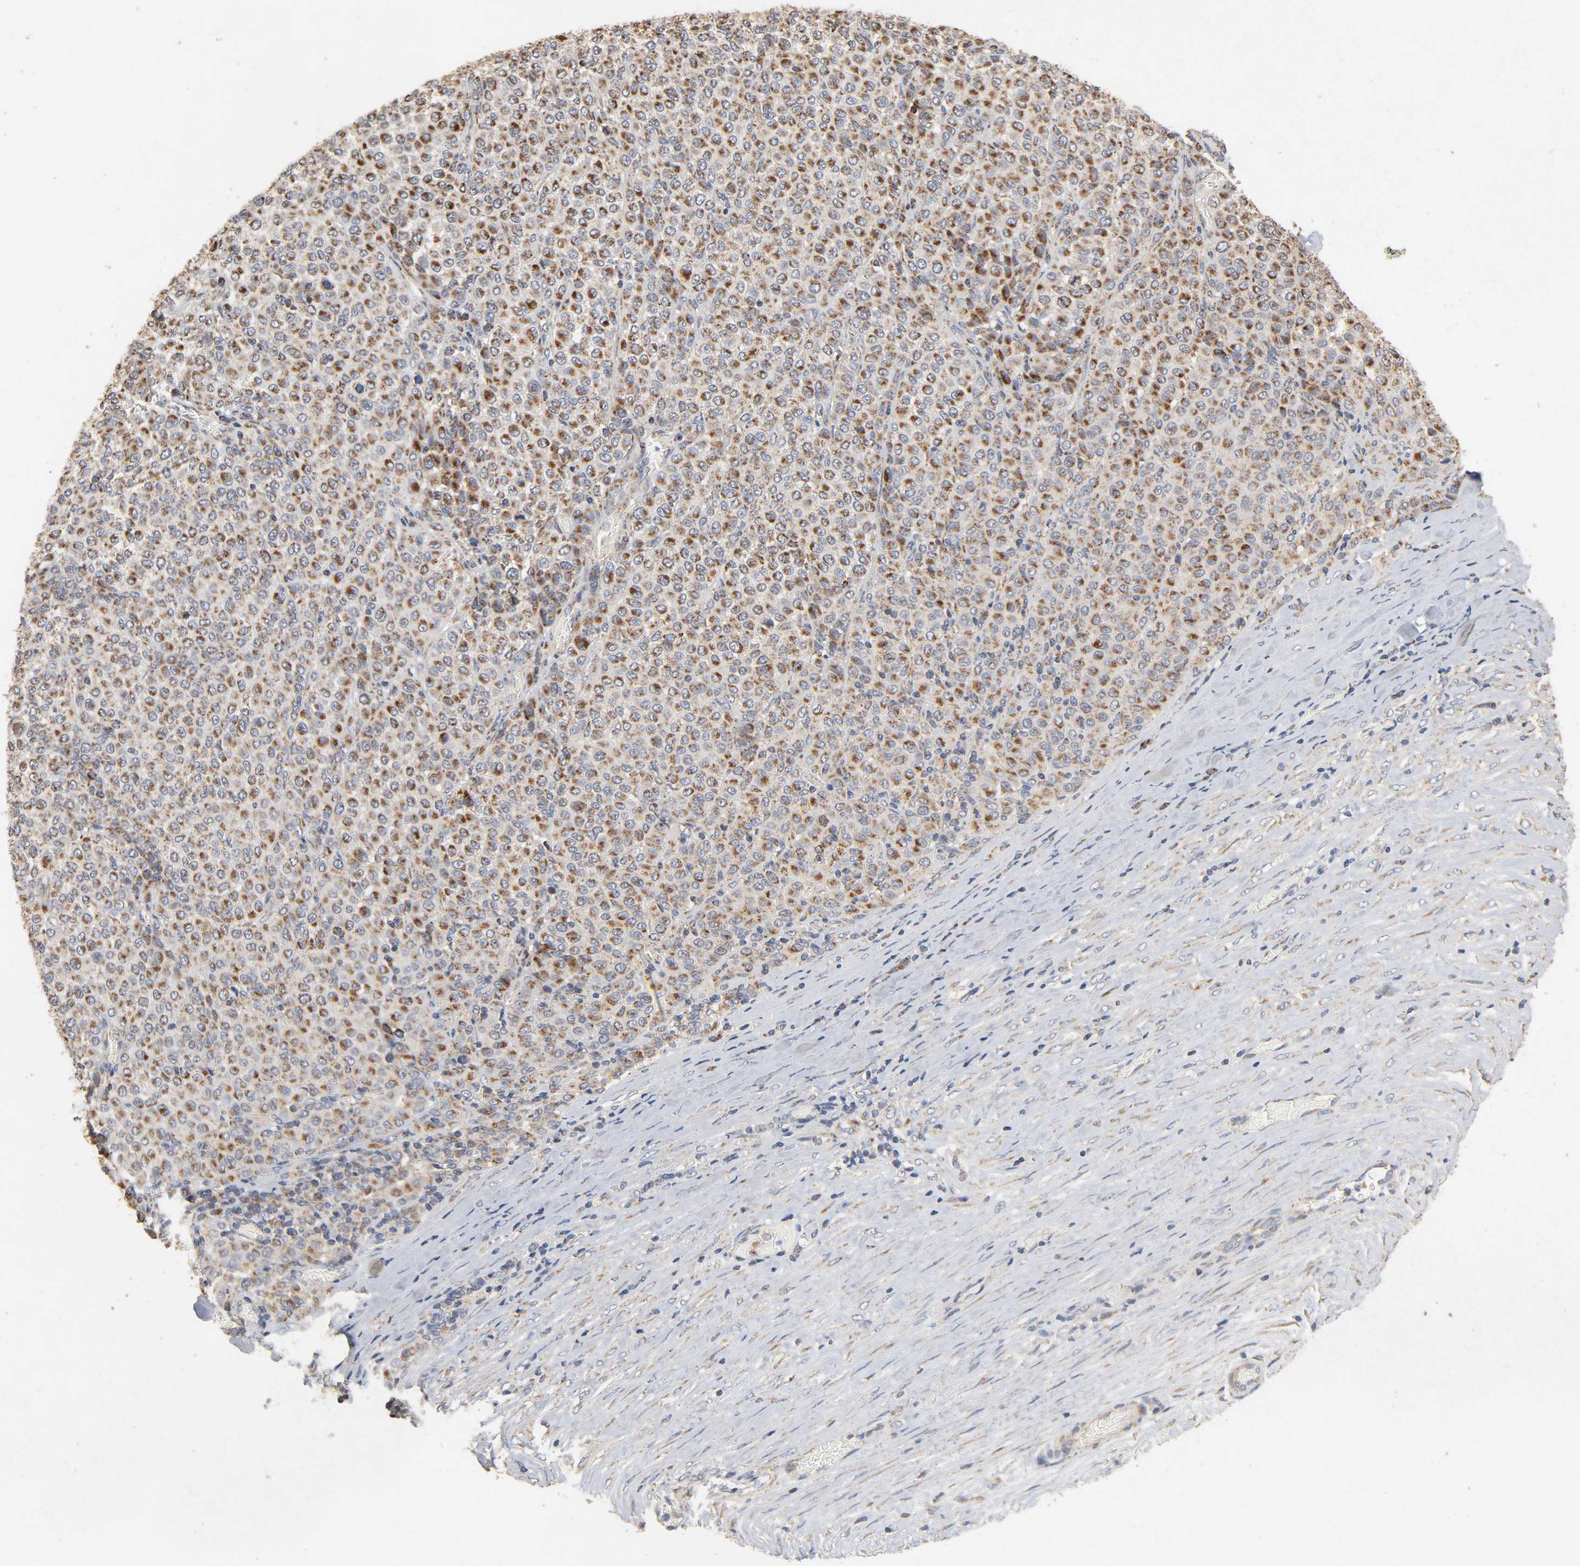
{"staining": {"intensity": "moderate", "quantity": ">75%", "location": "cytoplasmic/membranous"}, "tissue": "melanoma", "cell_type": "Tumor cells", "image_type": "cancer", "snomed": [{"axis": "morphology", "description": "Malignant melanoma, Metastatic site"}, {"axis": "topography", "description": "Pancreas"}], "caption": "The image reveals immunohistochemical staining of melanoma. There is moderate cytoplasmic/membranous positivity is present in approximately >75% of tumor cells.", "gene": "NDUFS3", "patient": {"sex": "female", "age": 30}}